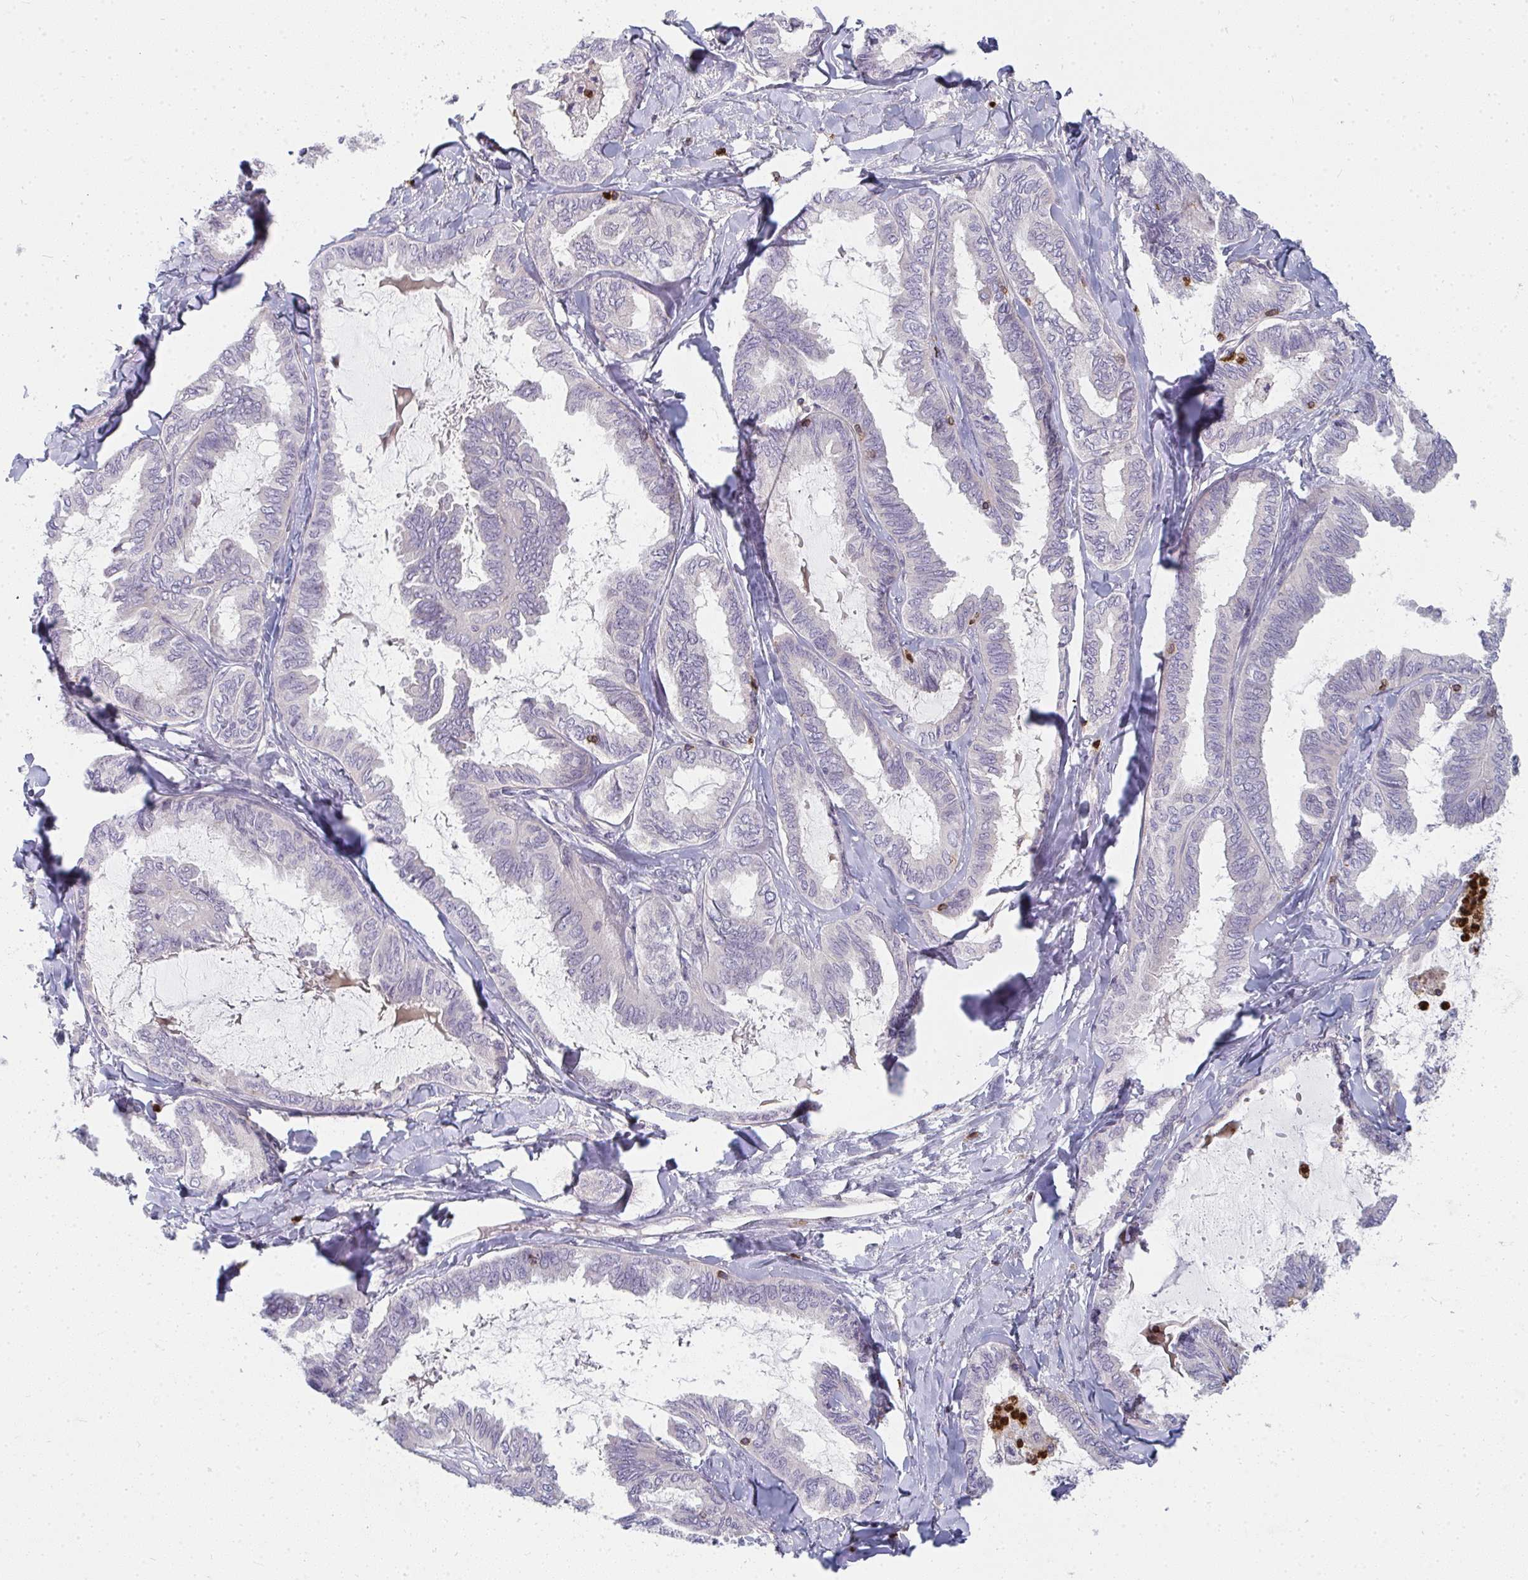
{"staining": {"intensity": "negative", "quantity": "none", "location": "none"}, "tissue": "ovarian cancer", "cell_type": "Tumor cells", "image_type": "cancer", "snomed": [{"axis": "morphology", "description": "Carcinoma, endometroid"}, {"axis": "topography", "description": "Ovary"}], "caption": "There is no significant expression in tumor cells of endometroid carcinoma (ovarian).", "gene": "CSF3R", "patient": {"sex": "female", "age": 70}}